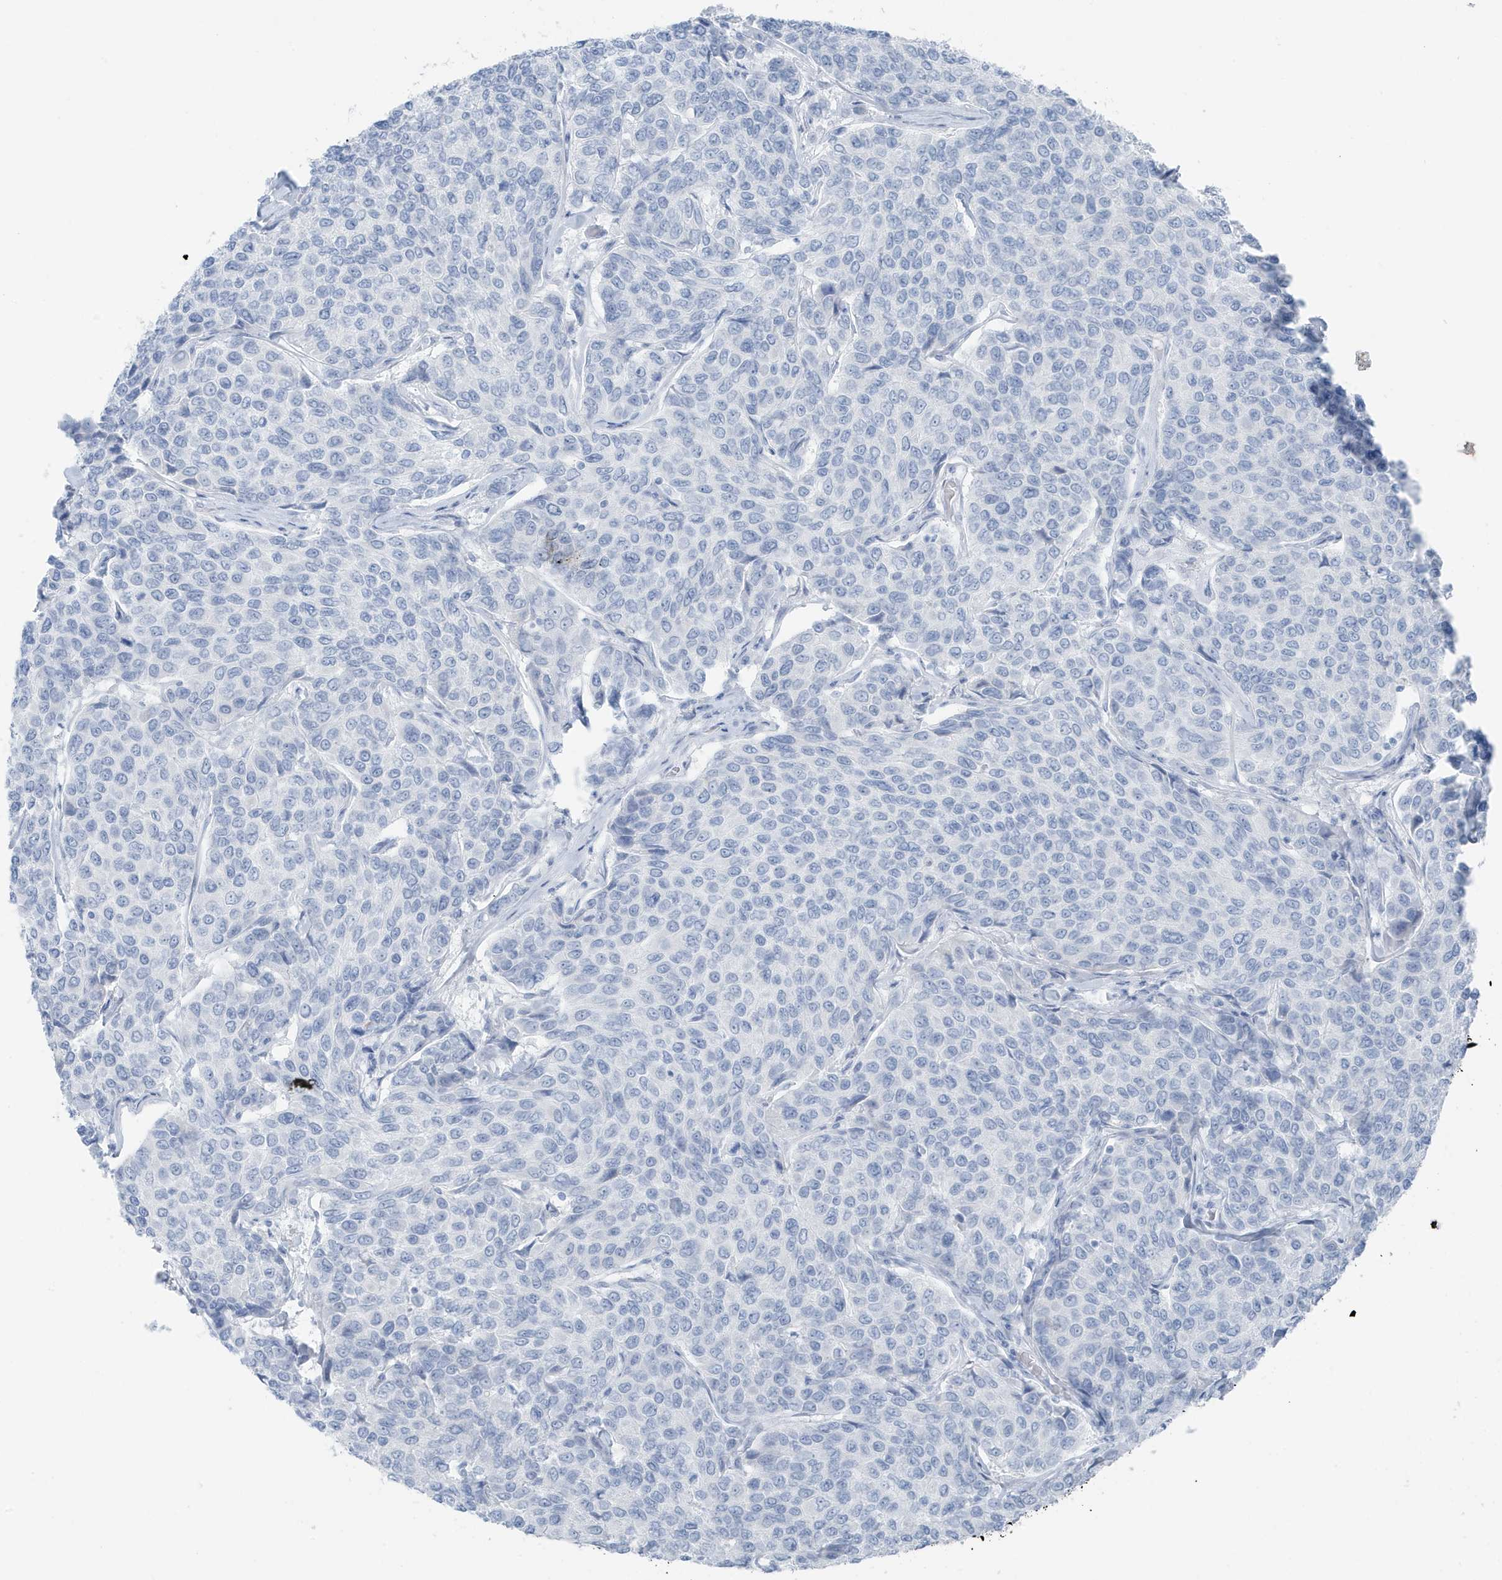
{"staining": {"intensity": "negative", "quantity": "none", "location": "none"}, "tissue": "breast cancer", "cell_type": "Tumor cells", "image_type": "cancer", "snomed": [{"axis": "morphology", "description": "Duct carcinoma"}, {"axis": "topography", "description": "Breast"}], "caption": "Immunohistochemistry (IHC) micrograph of neoplastic tissue: breast cancer (invasive ductal carcinoma) stained with DAB displays no significant protein staining in tumor cells.", "gene": "ZFP64", "patient": {"sex": "female", "age": 55}}